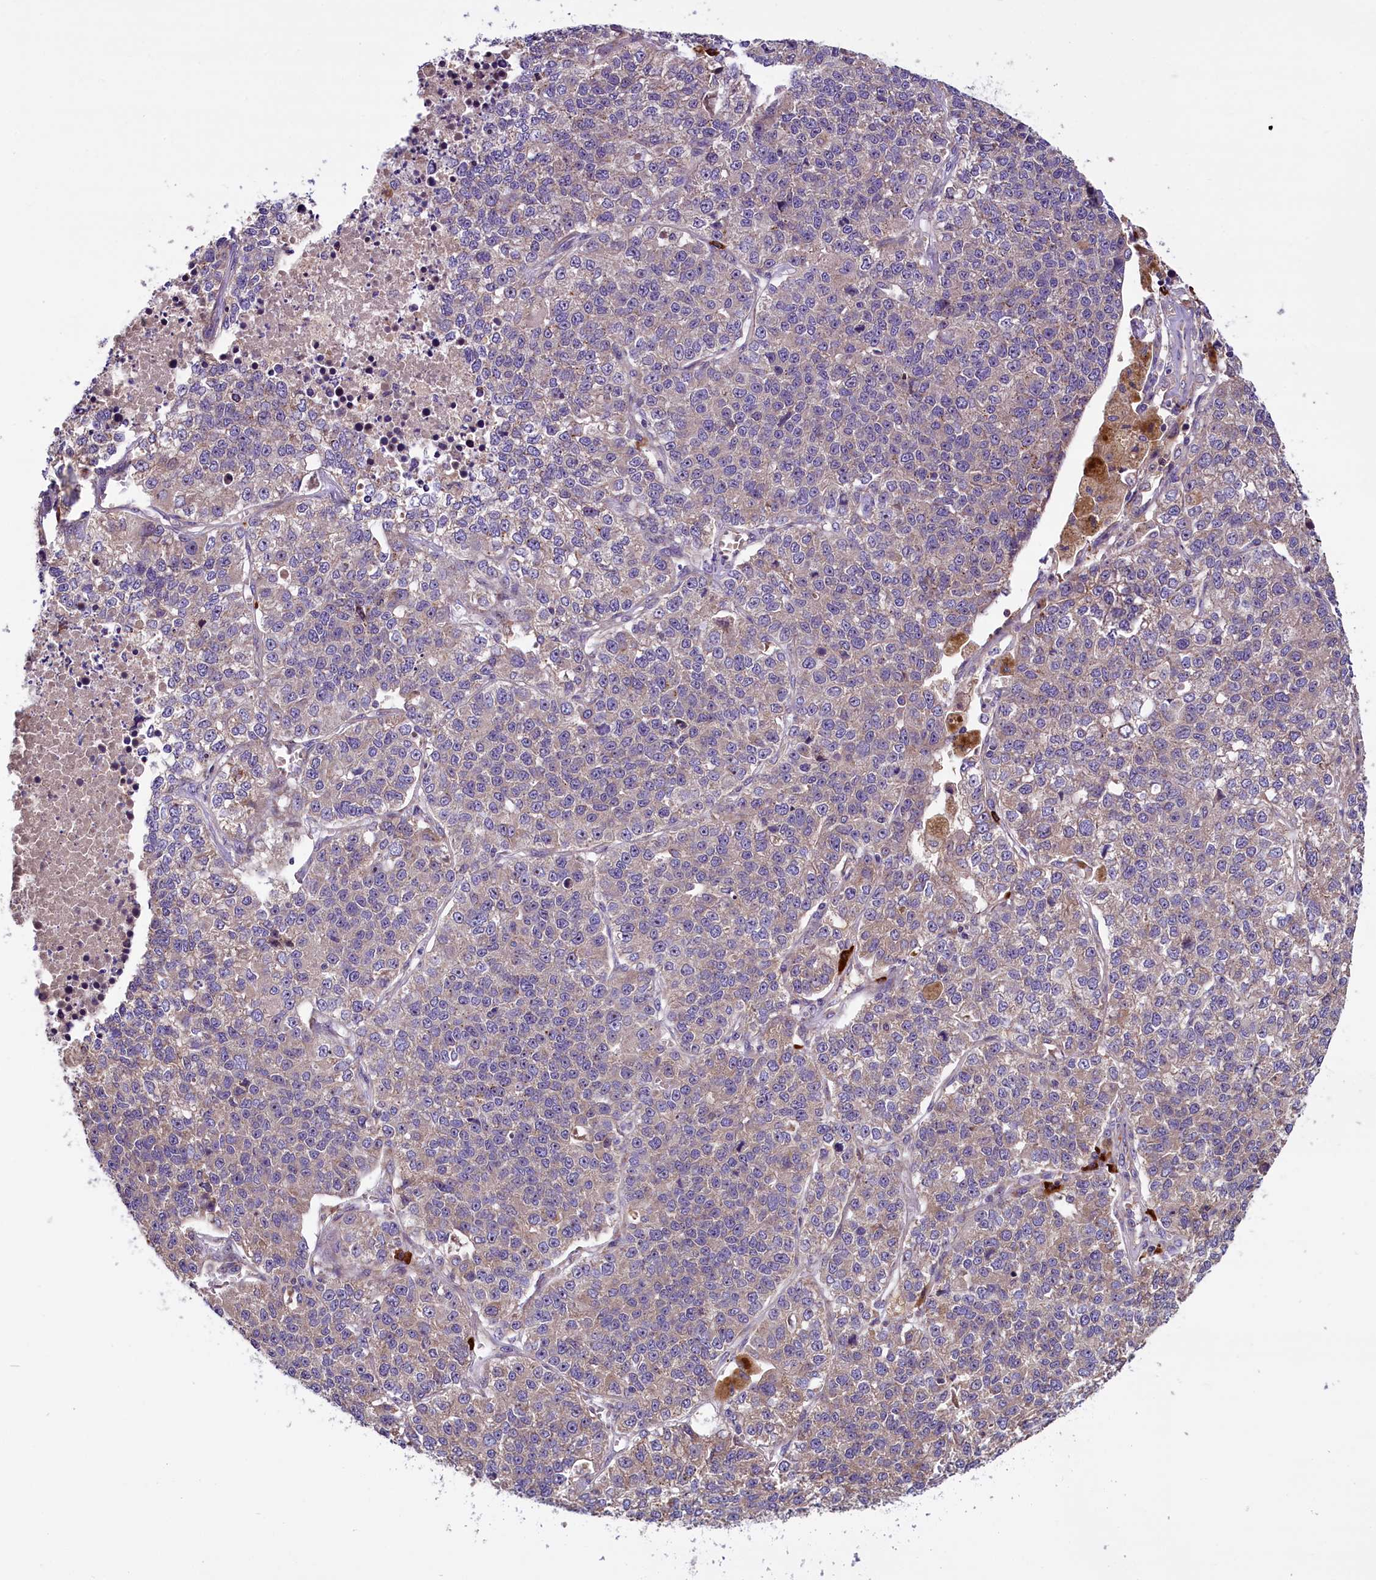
{"staining": {"intensity": "weak", "quantity": "<25%", "location": "cytoplasmic/membranous"}, "tissue": "lung cancer", "cell_type": "Tumor cells", "image_type": "cancer", "snomed": [{"axis": "morphology", "description": "Adenocarcinoma, NOS"}, {"axis": "topography", "description": "Lung"}], "caption": "Tumor cells are negative for protein expression in human lung cancer (adenocarcinoma). (Immunohistochemistry, brightfield microscopy, high magnification).", "gene": "FRY", "patient": {"sex": "male", "age": 49}}